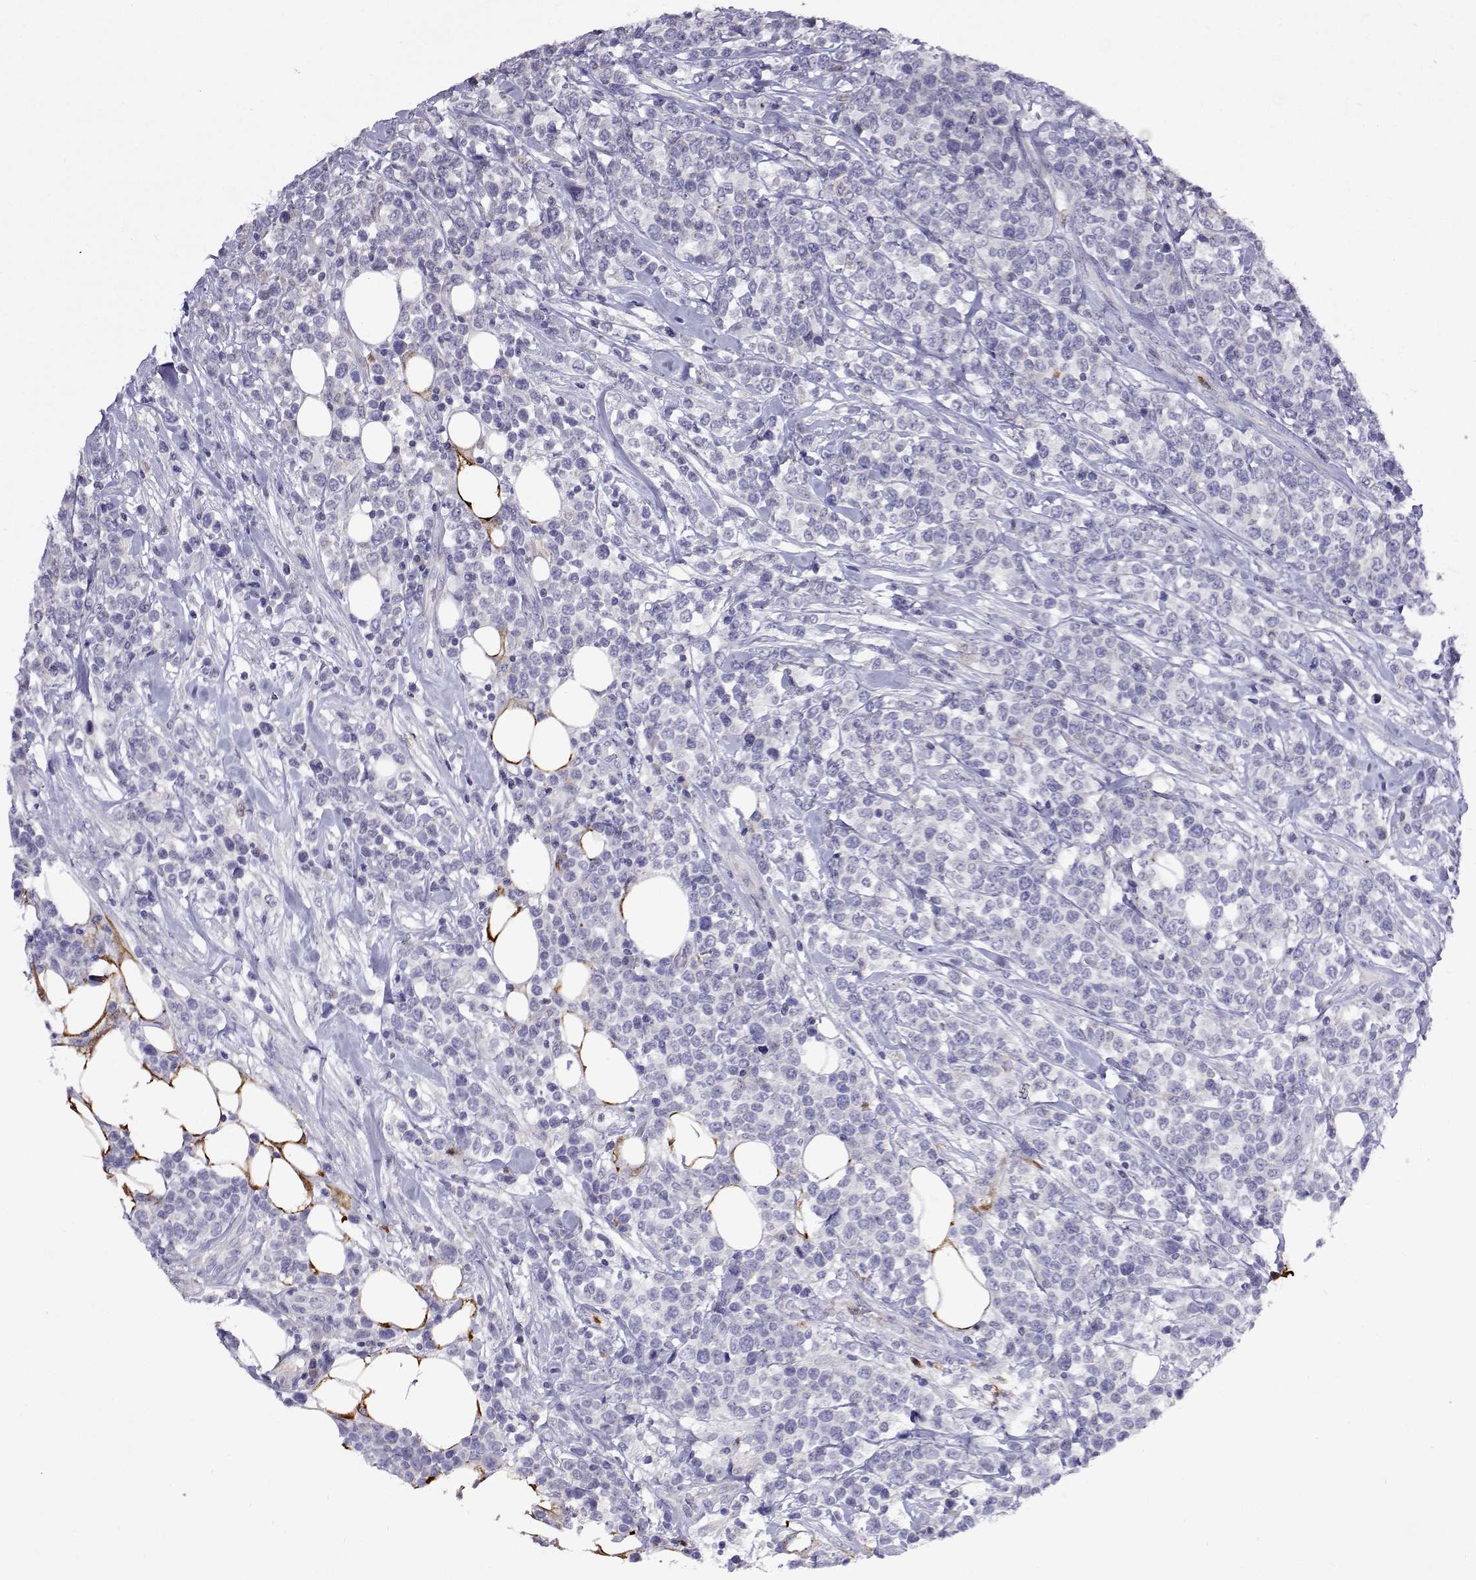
{"staining": {"intensity": "negative", "quantity": "none", "location": "none"}, "tissue": "lymphoma", "cell_type": "Tumor cells", "image_type": "cancer", "snomed": [{"axis": "morphology", "description": "Malignant lymphoma, non-Hodgkin's type, High grade"}, {"axis": "topography", "description": "Soft tissue"}], "caption": "Photomicrograph shows no significant protein positivity in tumor cells of high-grade malignant lymphoma, non-Hodgkin's type.", "gene": "SULT2A1", "patient": {"sex": "female", "age": 56}}